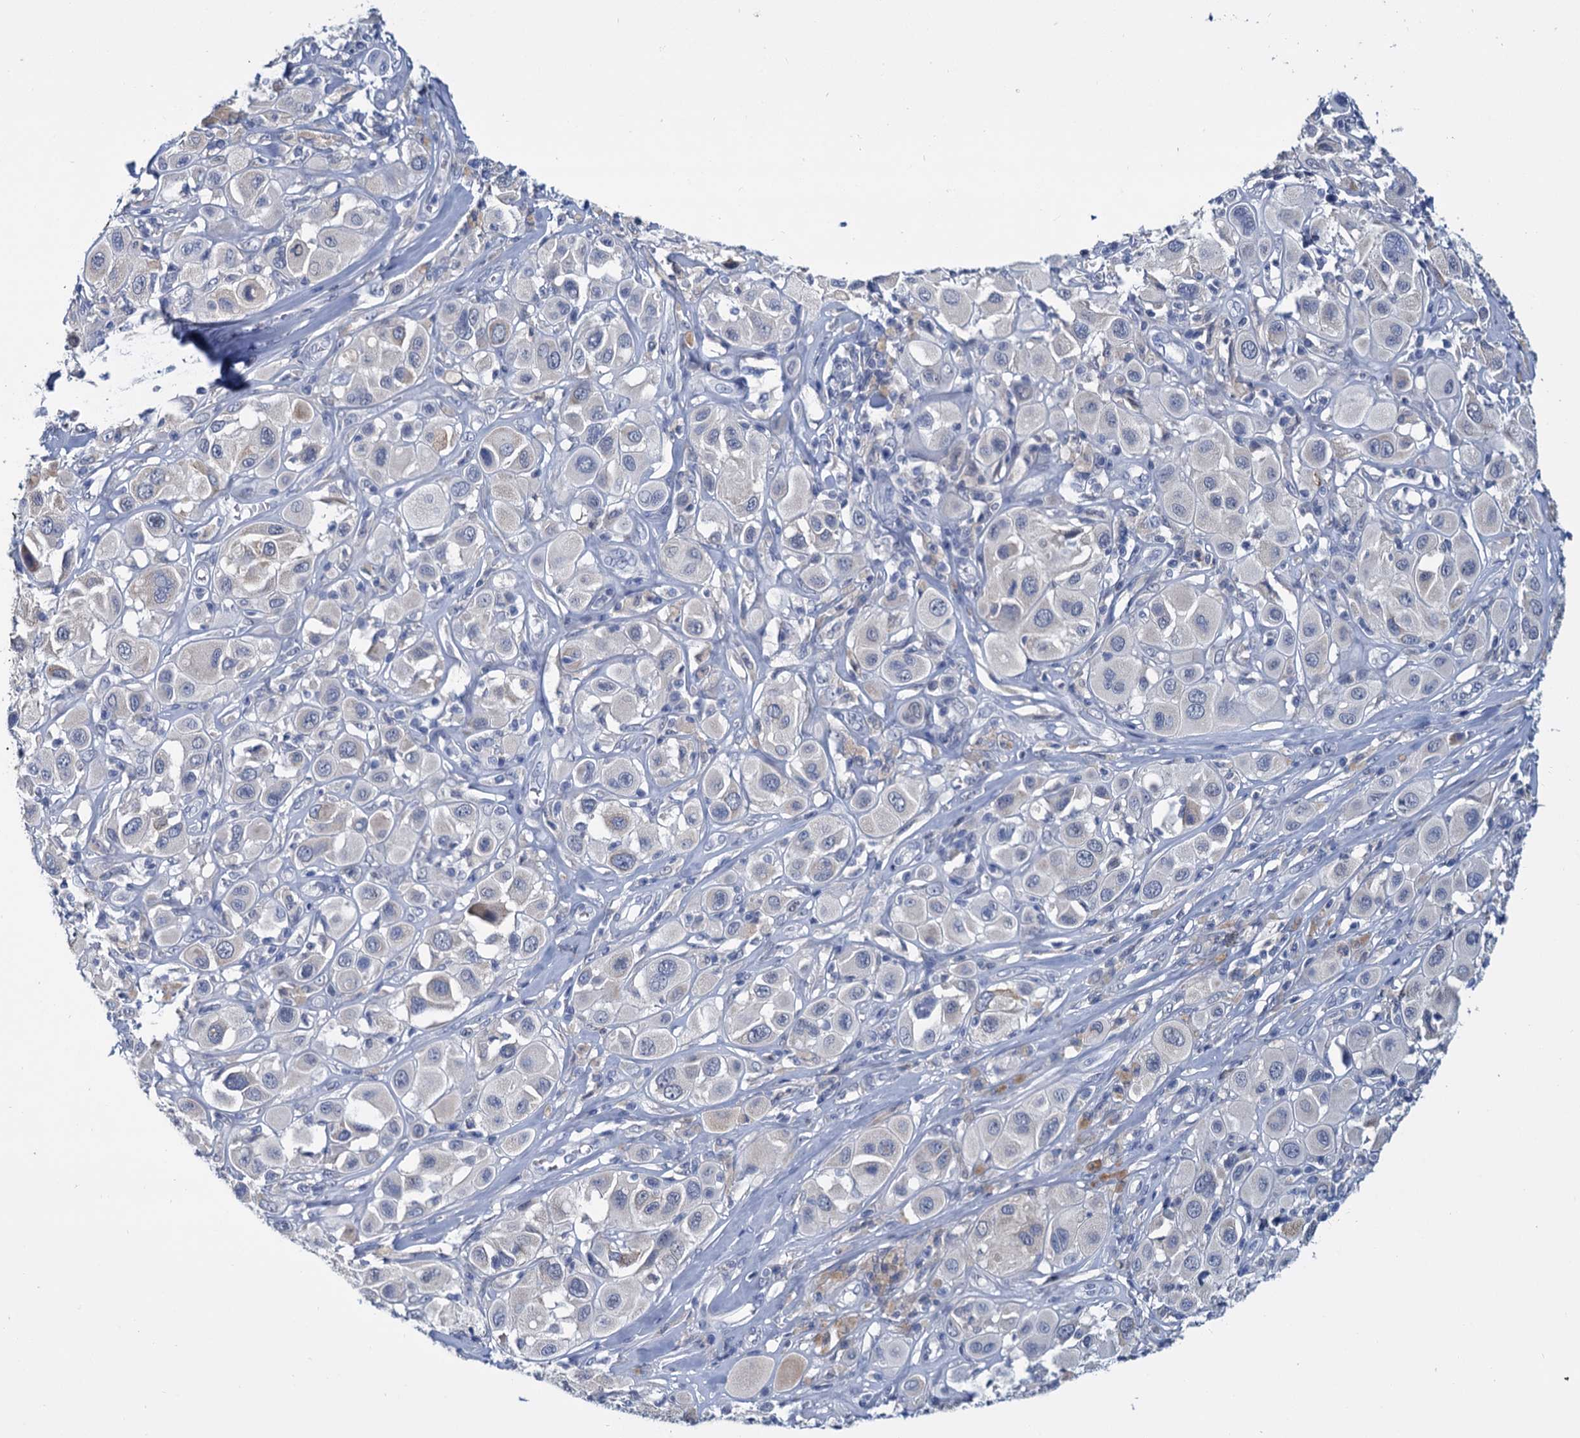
{"staining": {"intensity": "negative", "quantity": "none", "location": "none"}, "tissue": "melanoma", "cell_type": "Tumor cells", "image_type": "cancer", "snomed": [{"axis": "morphology", "description": "Malignant melanoma, Metastatic site"}, {"axis": "topography", "description": "Skin"}], "caption": "Tumor cells show no significant protein positivity in melanoma.", "gene": "ANKRD42", "patient": {"sex": "male", "age": 41}}